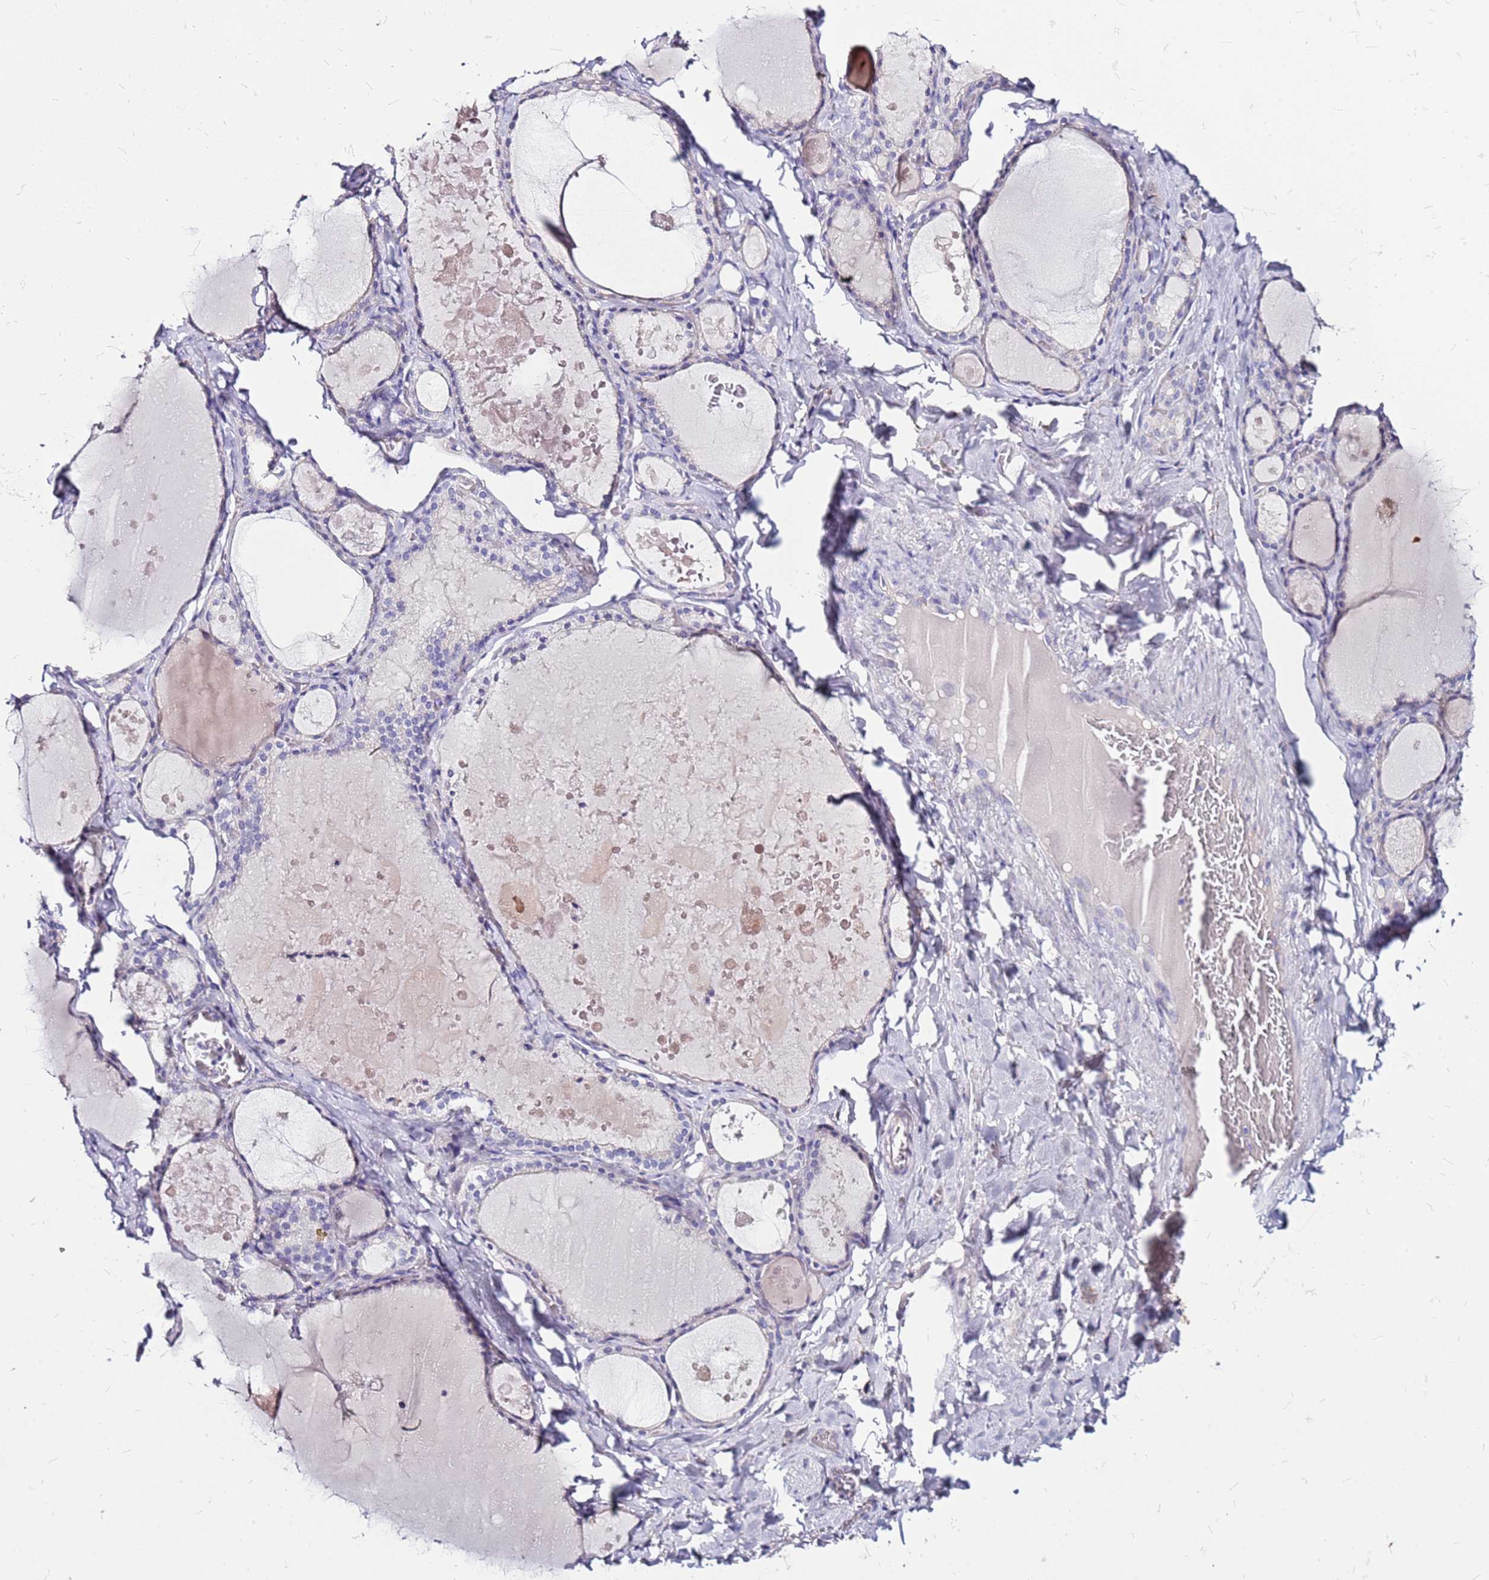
{"staining": {"intensity": "negative", "quantity": "none", "location": "none"}, "tissue": "thyroid gland", "cell_type": "Glandular cells", "image_type": "normal", "snomed": [{"axis": "morphology", "description": "Normal tissue, NOS"}, {"axis": "topography", "description": "Thyroid gland"}], "caption": "Immunohistochemical staining of unremarkable human thyroid gland demonstrates no significant staining in glandular cells.", "gene": "CASD1", "patient": {"sex": "male", "age": 56}}